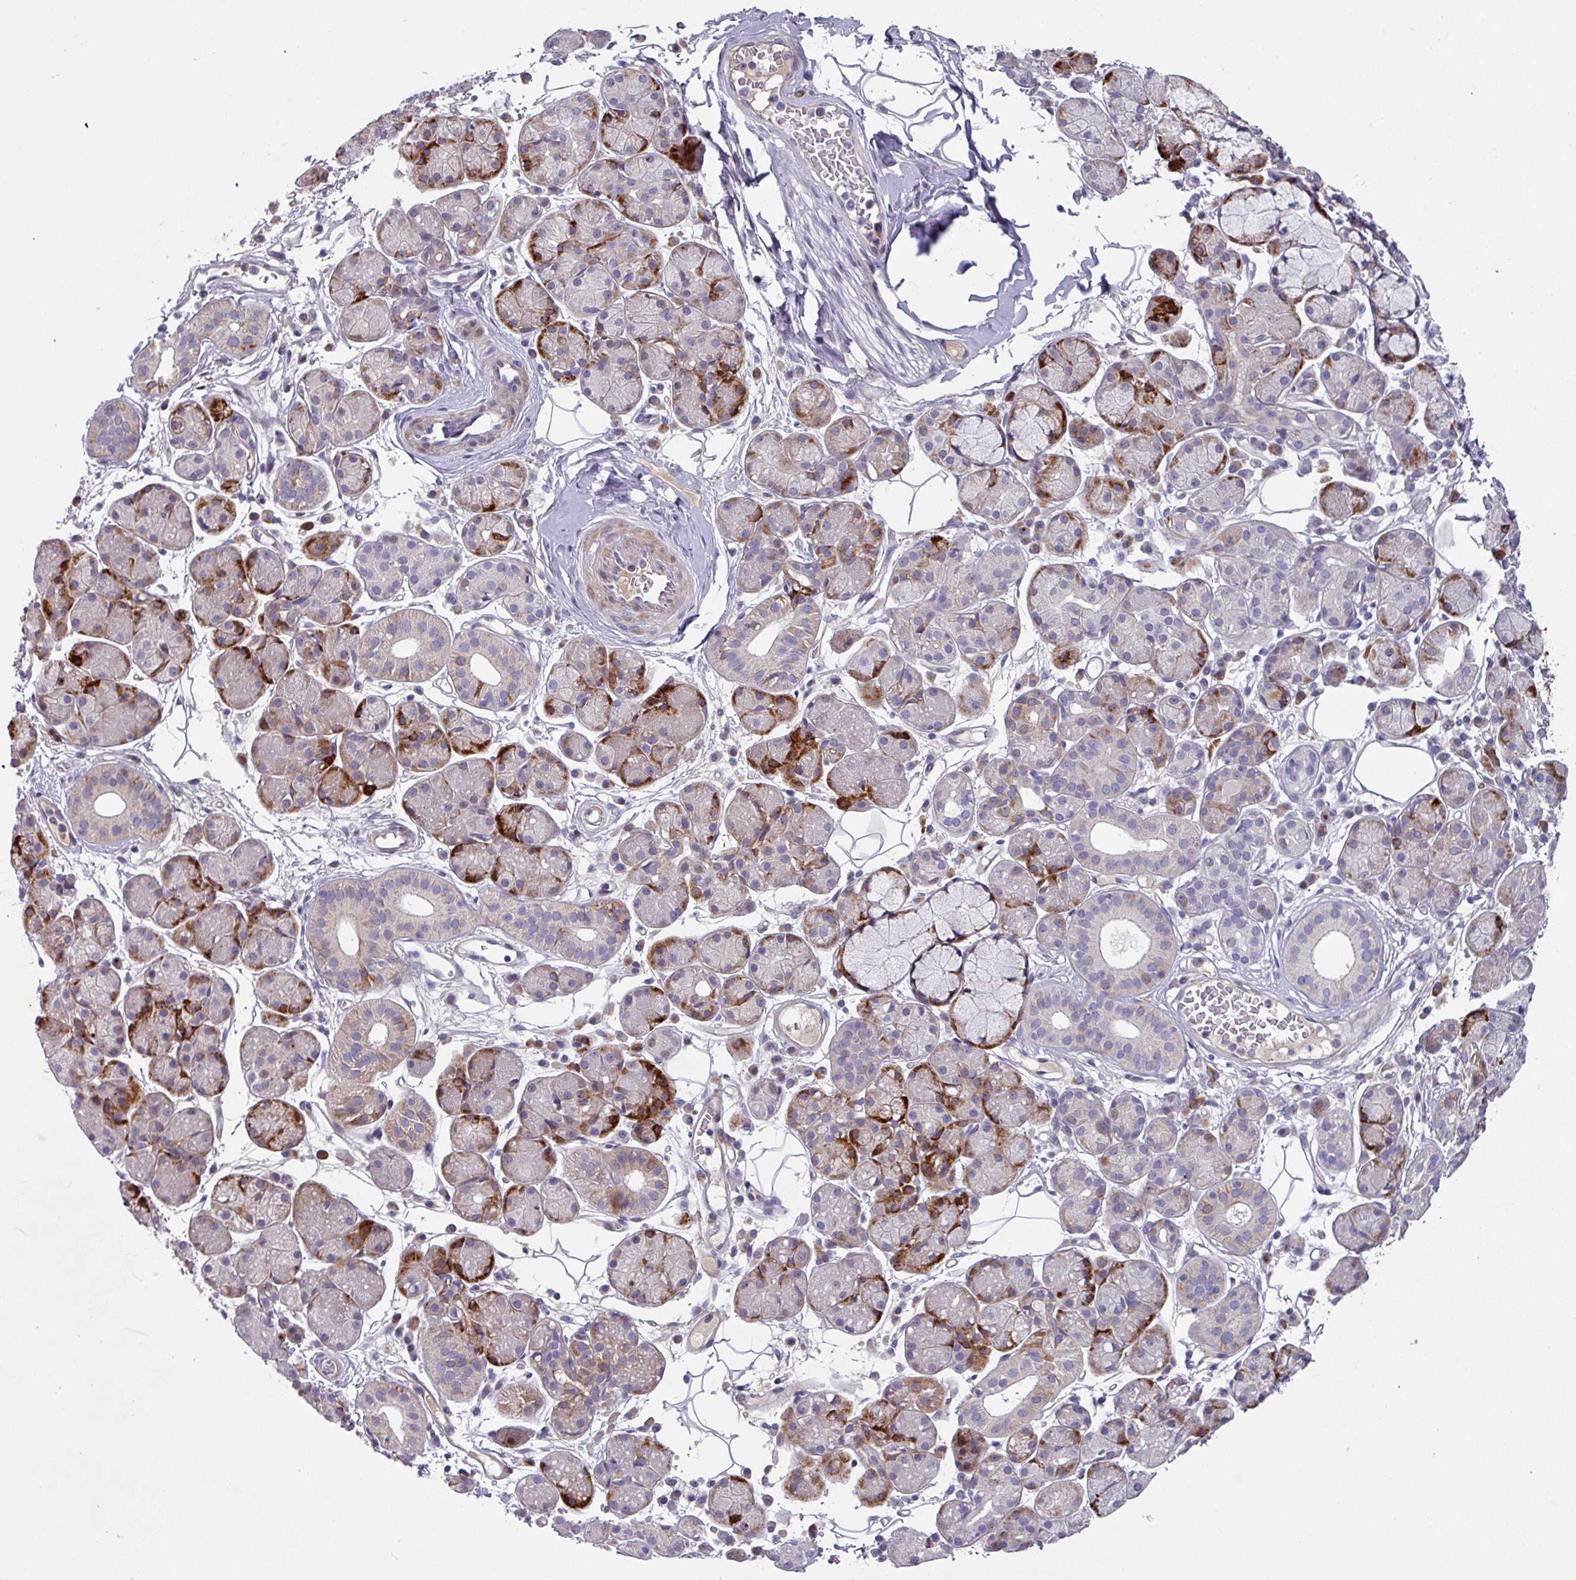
{"staining": {"intensity": "strong", "quantity": "<25%", "location": "cytoplasmic/membranous"}, "tissue": "salivary gland", "cell_type": "Glandular cells", "image_type": "normal", "snomed": [{"axis": "morphology", "description": "Squamous cell carcinoma, NOS"}, {"axis": "topography", "description": "Skin"}, {"axis": "topography", "description": "Head-Neck"}], "caption": "DAB (3,3'-diaminobenzidine) immunohistochemical staining of normal salivary gland exhibits strong cytoplasmic/membranous protein staining in approximately <25% of glandular cells. (Stains: DAB in brown, nuclei in blue, Microscopy: brightfield microscopy at high magnification).", "gene": "KLHL3", "patient": {"sex": "male", "age": 80}}